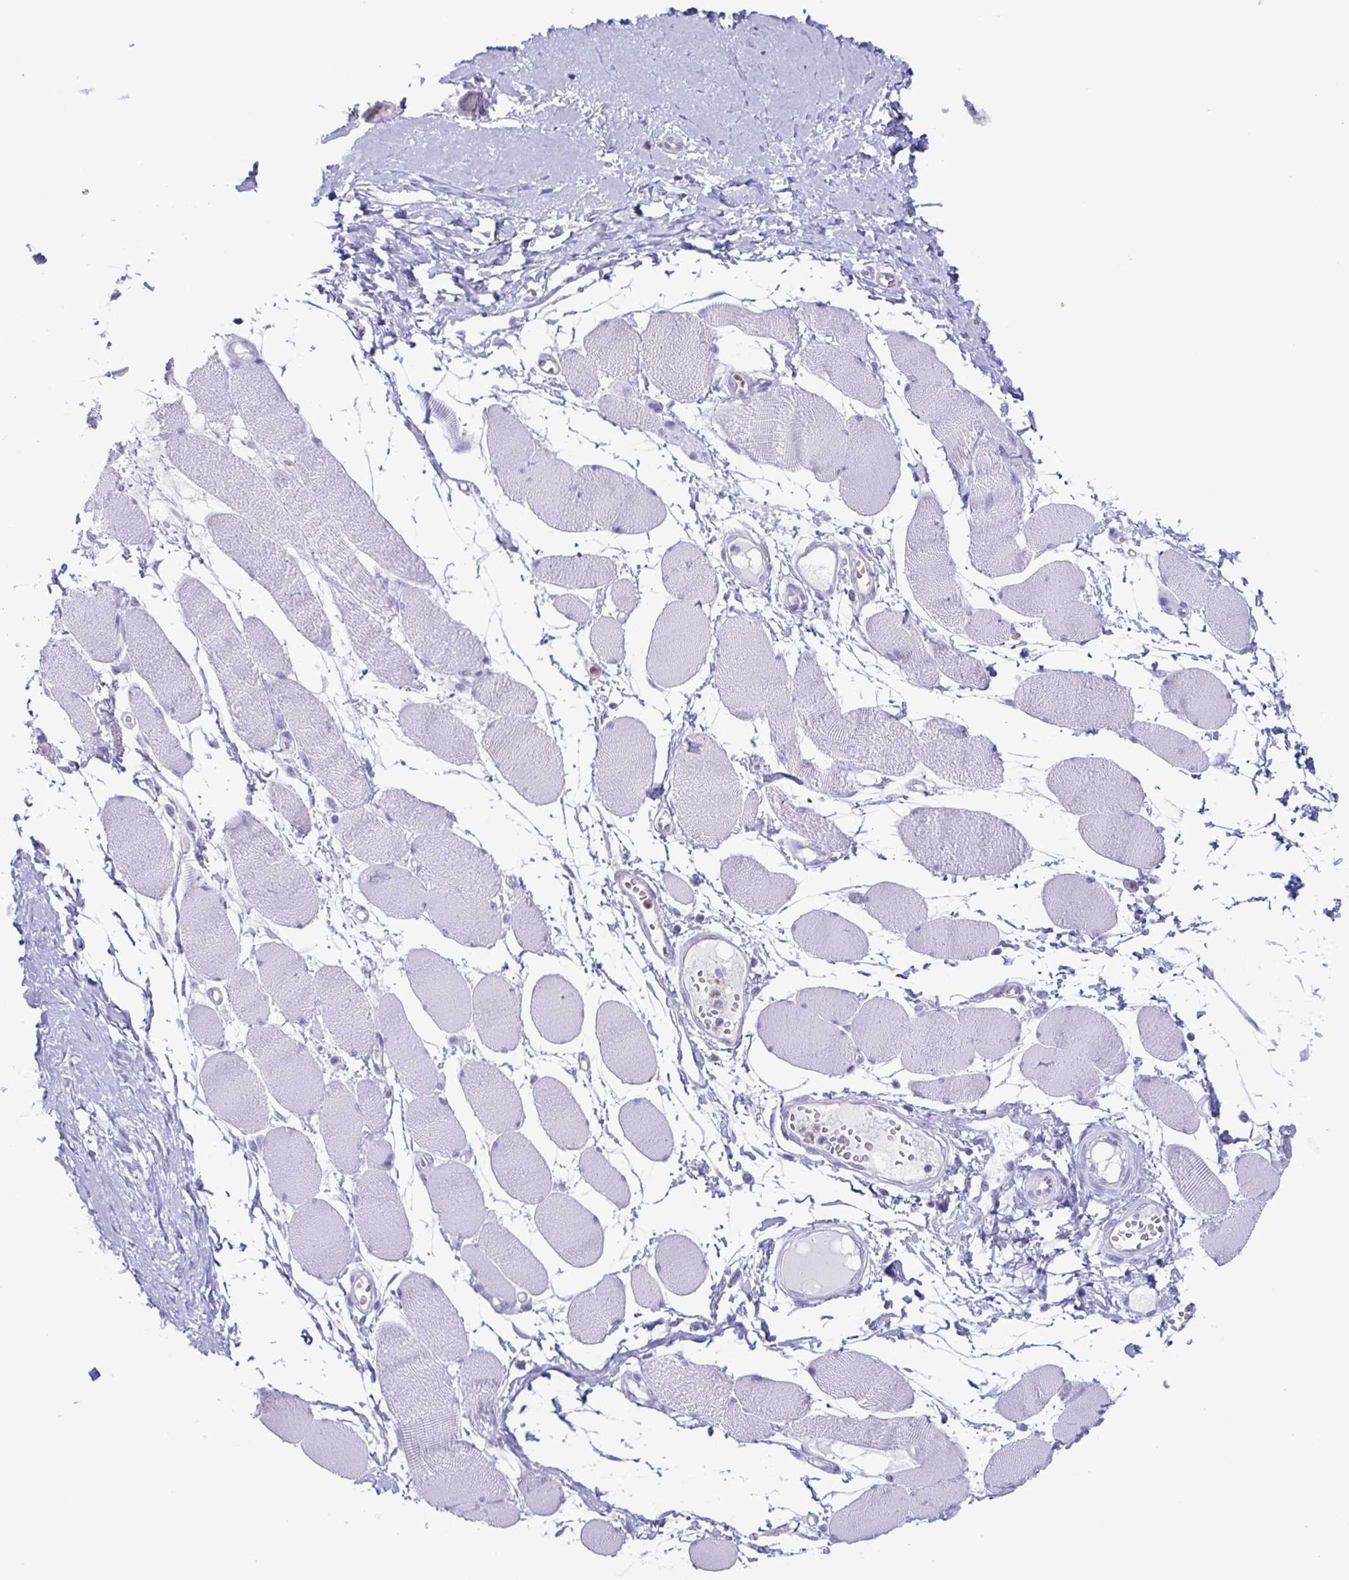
{"staining": {"intensity": "negative", "quantity": "none", "location": "none"}, "tissue": "skeletal muscle", "cell_type": "Myocytes", "image_type": "normal", "snomed": [{"axis": "morphology", "description": "Normal tissue, NOS"}, {"axis": "topography", "description": "Skeletal muscle"}], "caption": "This is an immunohistochemistry (IHC) image of normal skeletal muscle. There is no staining in myocytes.", "gene": "BPI", "patient": {"sex": "female", "age": 75}}